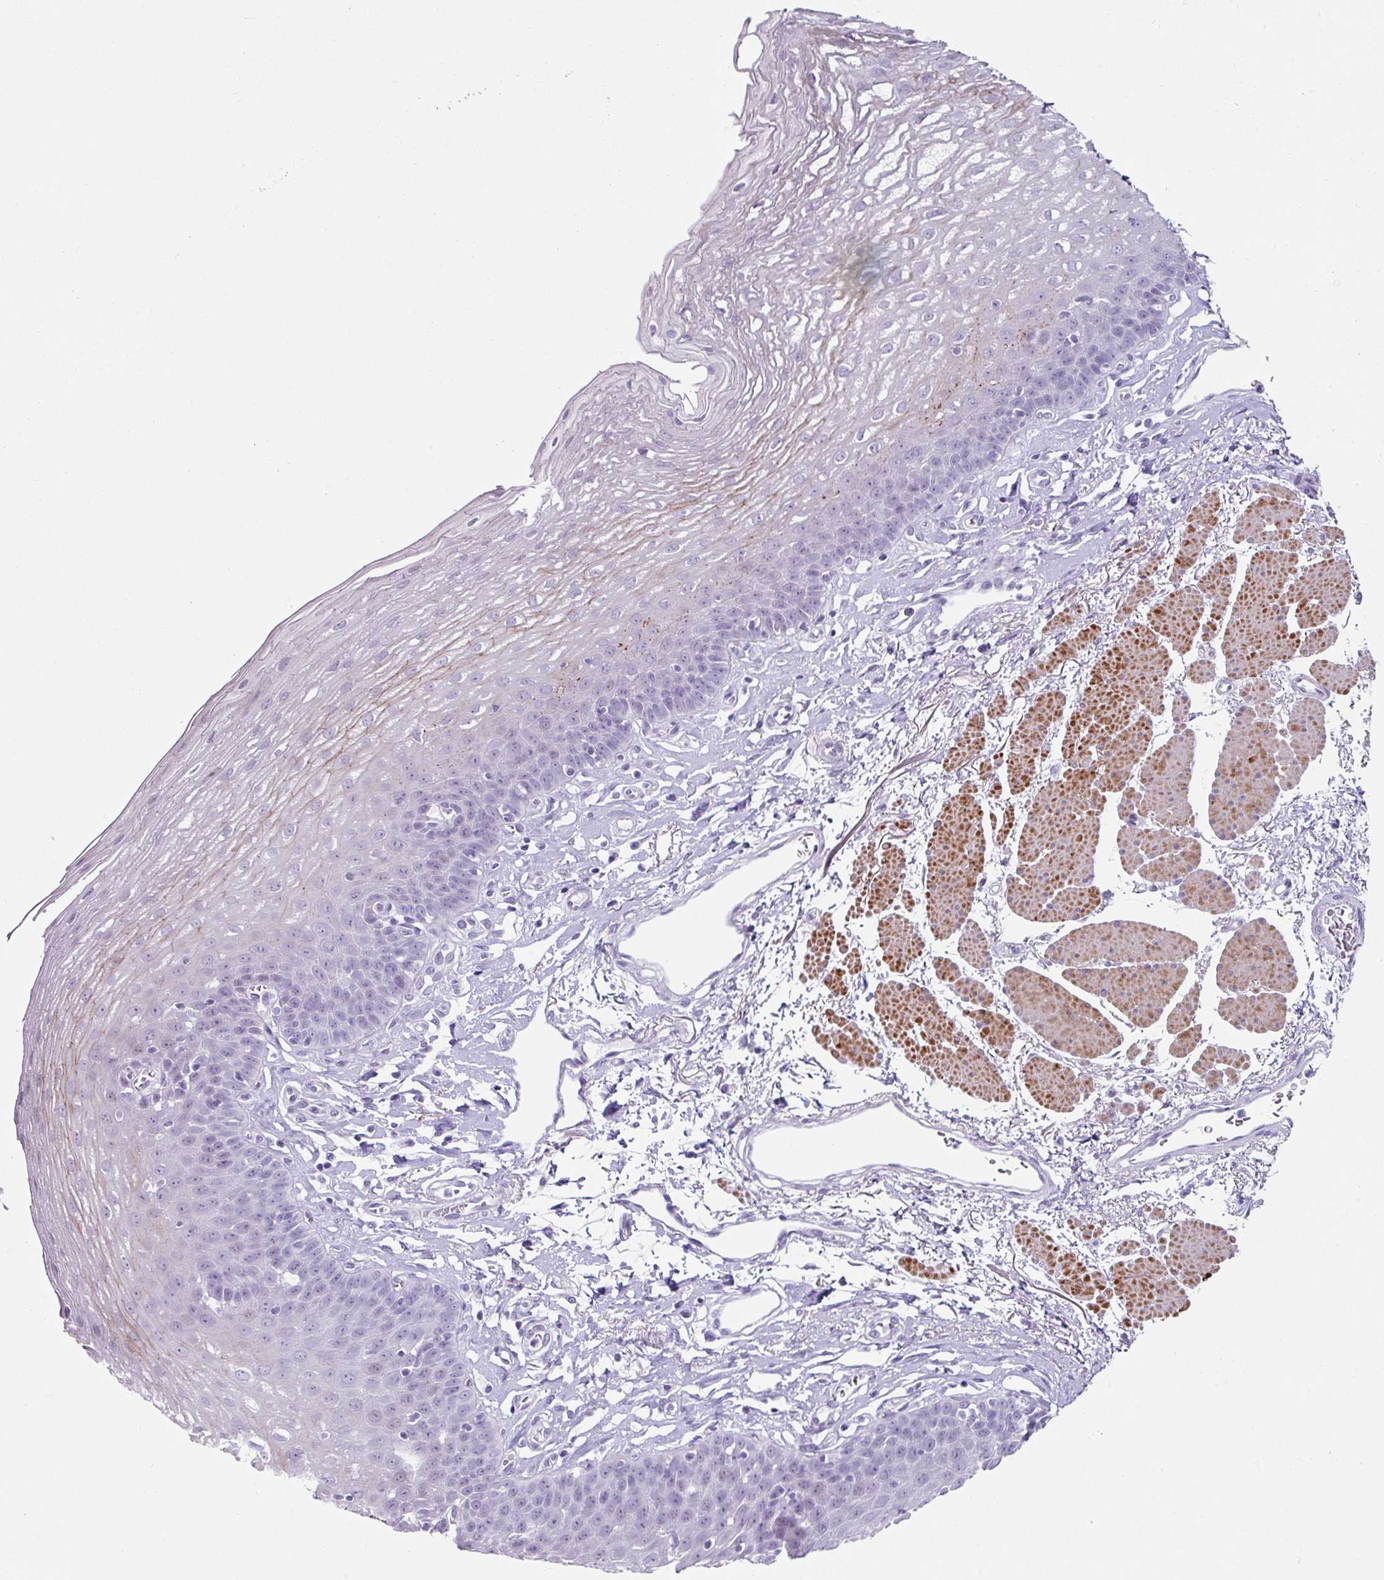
{"staining": {"intensity": "moderate", "quantity": "<25%", "location": "cytoplasmic/membranous"}, "tissue": "esophagus", "cell_type": "Squamous epithelial cells", "image_type": "normal", "snomed": [{"axis": "morphology", "description": "Normal tissue, NOS"}, {"axis": "topography", "description": "Esophagus"}], "caption": "Immunohistochemical staining of normal esophagus exhibits low levels of moderate cytoplasmic/membranous expression in about <25% of squamous epithelial cells.", "gene": "TRA2A", "patient": {"sex": "female", "age": 81}}